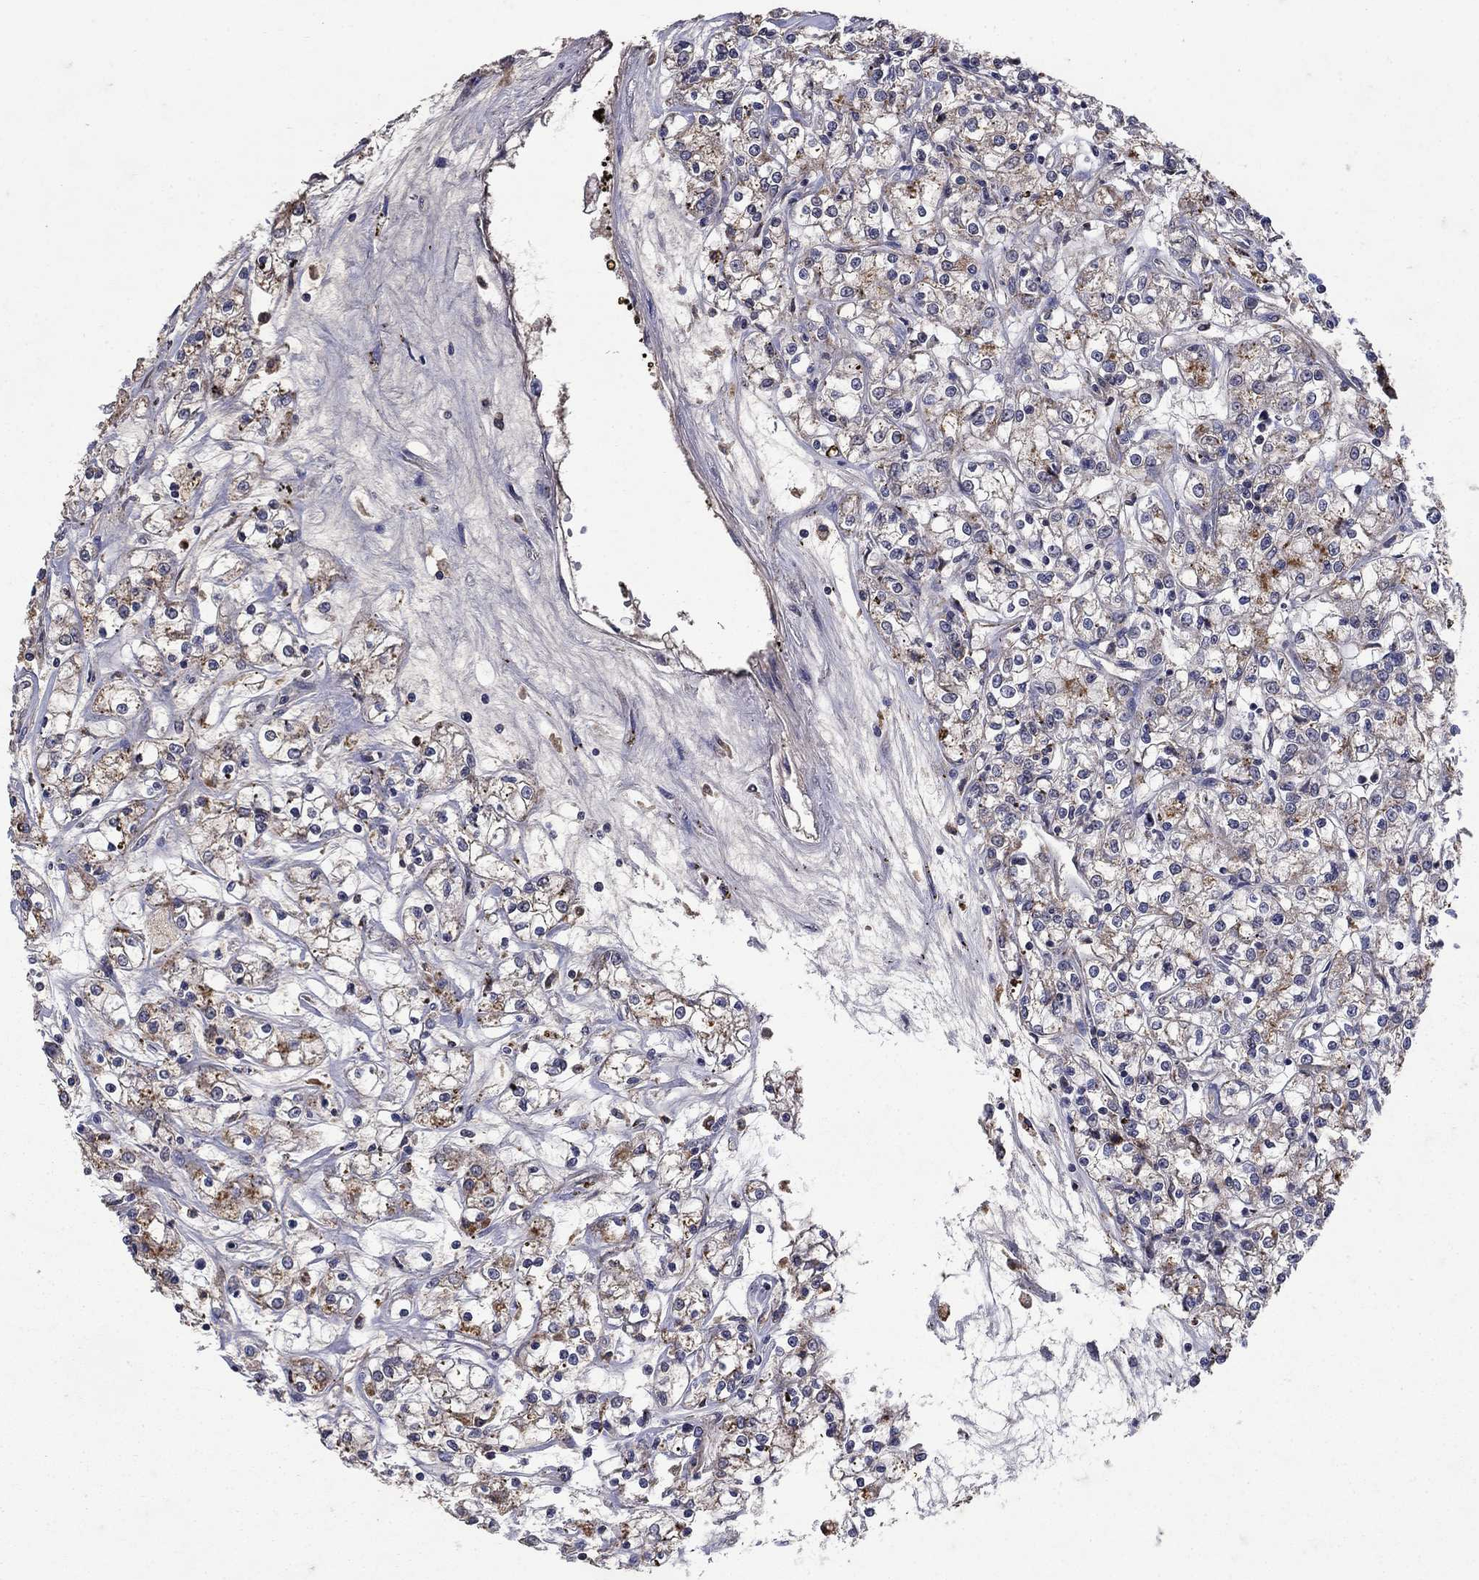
{"staining": {"intensity": "moderate", "quantity": "<25%", "location": "cytoplasmic/membranous"}, "tissue": "renal cancer", "cell_type": "Tumor cells", "image_type": "cancer", "snomed": [{"axis": "morphology", "description": "Adenocarcinoma, NOS"}, {"axis": "topography", "description": "Kidney"}], "caption": "Immunohistochemistry (IHC) histopathology image of neoplastic tissue: renal cancer (adenocarcinoma) stained using immunohistochemistry (IHC) demonstrates low levels of moderate protein expression localized specifically in the cytoplasmic/membranous of tumor cells, appearing as a cytoplasmic/membranous brown color.", "gene": "NPC2", "patient": {"sex": "female", "age": 59}}